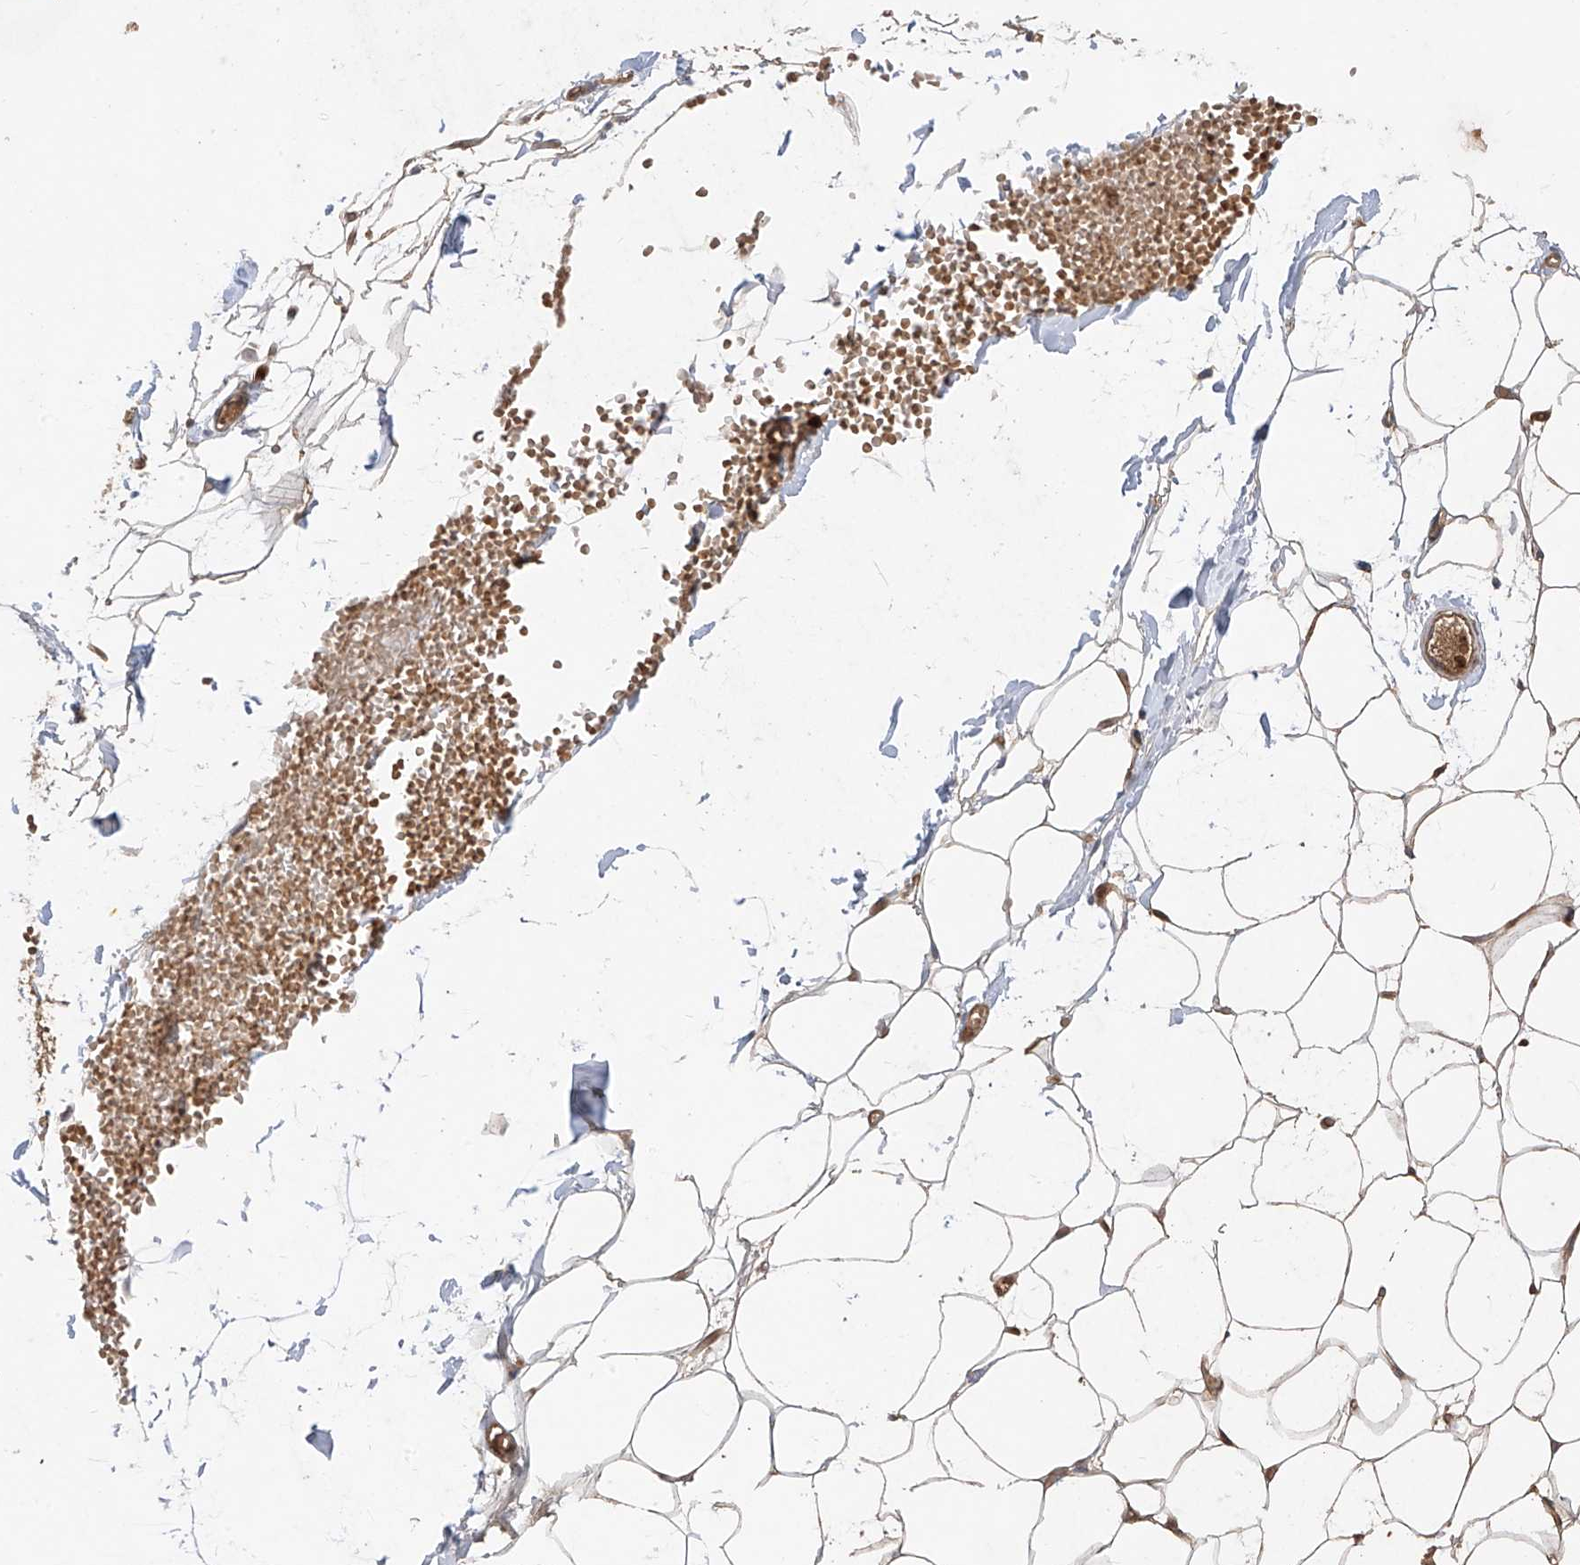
{"staining": {"intensity": "moderate", "quantity": ">75%", "location": "cytoplasmic/membranous"}, "tissue": "adipose tissue", "cell_type": "Adipocytes", "image_type": "normal", "snomed": [{"axis": "morphology", "description": "Normal tissue, NOS"}, {"axis": "topography", "description": "Breast"}], "caption": "Immunohistochemical staining of unremarkable adipose tissue reveals medium levels of moderate cytoplasmic/membranous staining in about >75% of adipocytes.", "gene": "CACNA2D4", "patient": {"sex": "female", "age": 23}}